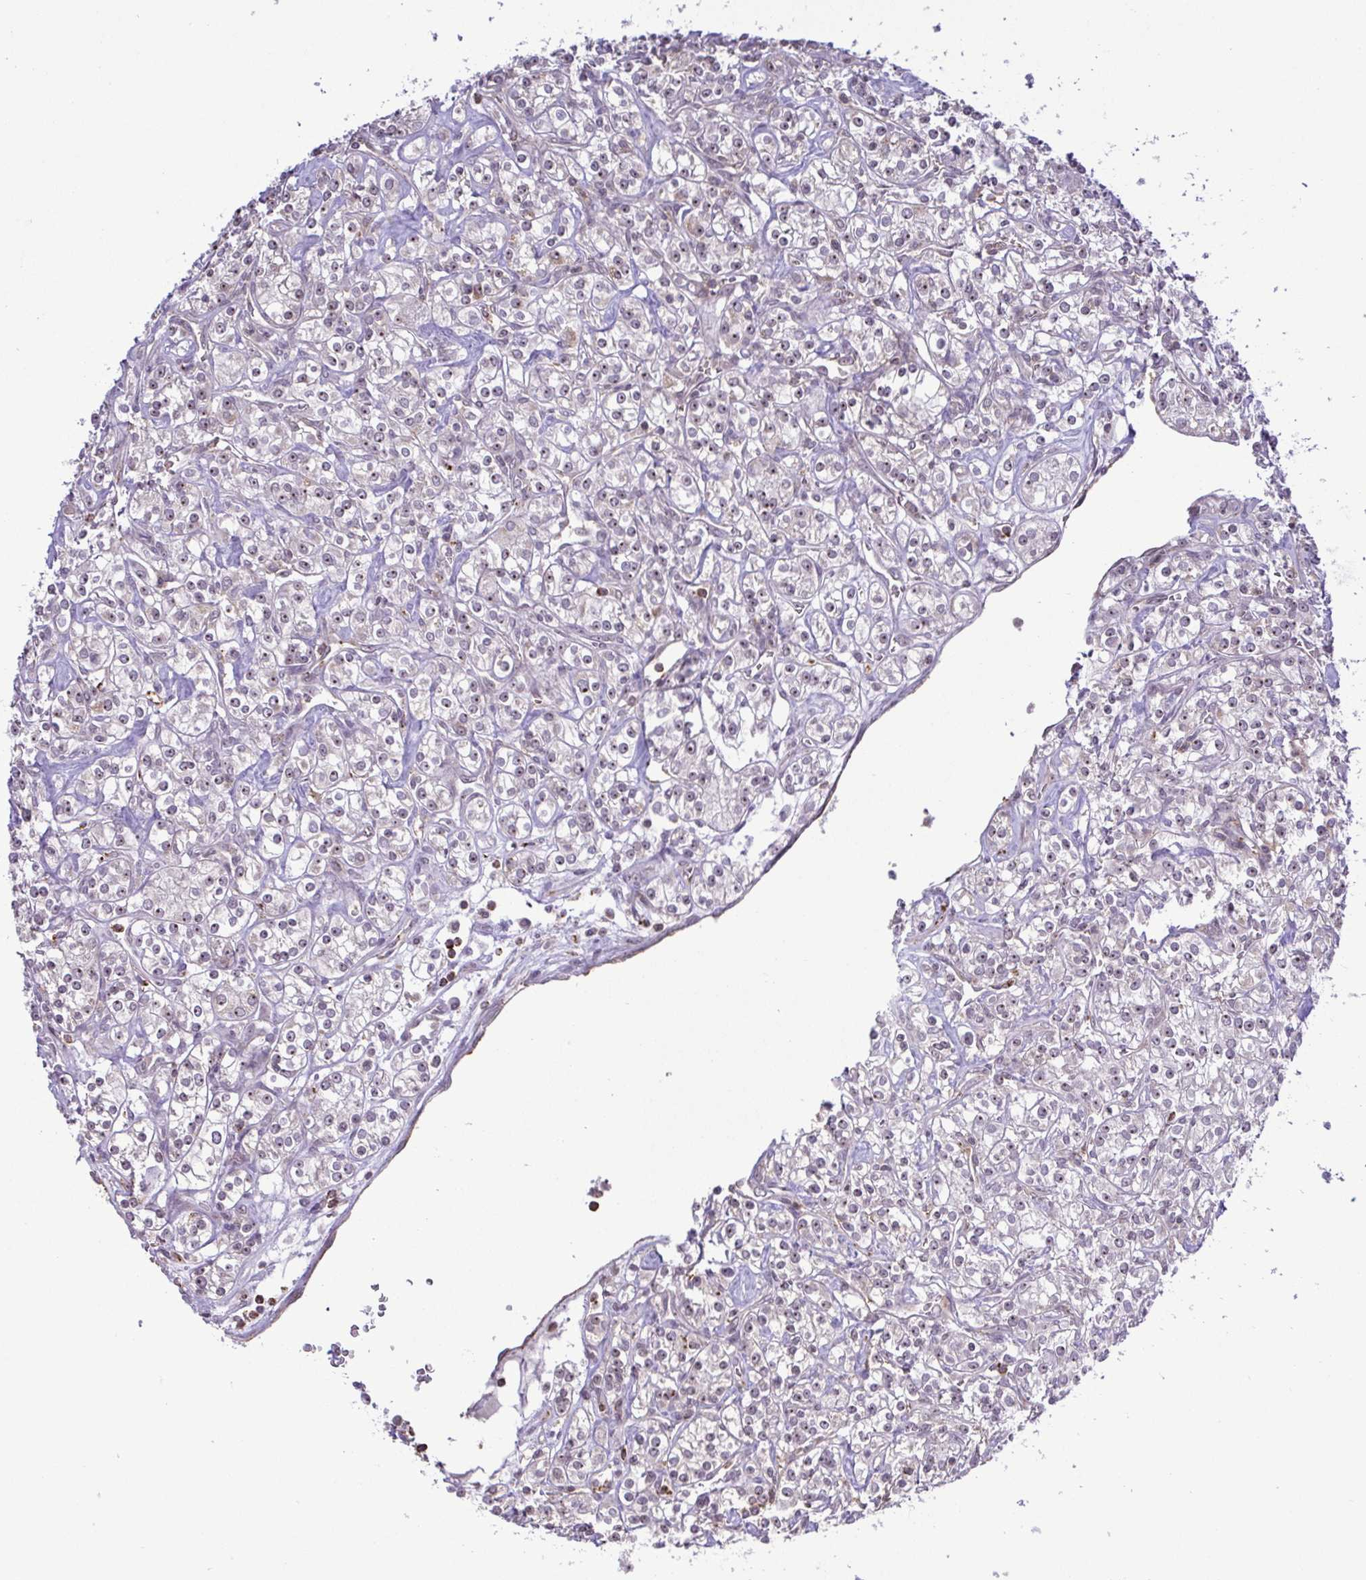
{"staining": {"intensity": "weak", "quantity": "25%-75%", "location": "nuclear"}, "tissue": "renal cancer", "cell_type": "Tumor cells", "image_type": "cancer", "snomed": [{"axis": "morphology", "description": "Adenocarcinoma, NOS"}, {"axis": "topography", "description": "Kidney"}], "caption": "The immunohistochemical stain highlights weak nuclear staining in tumor cells of adenocarcinoma (renal) tissue.", "gene": "RSL24D1", "patient": {"sex": "male", "age": 77}}